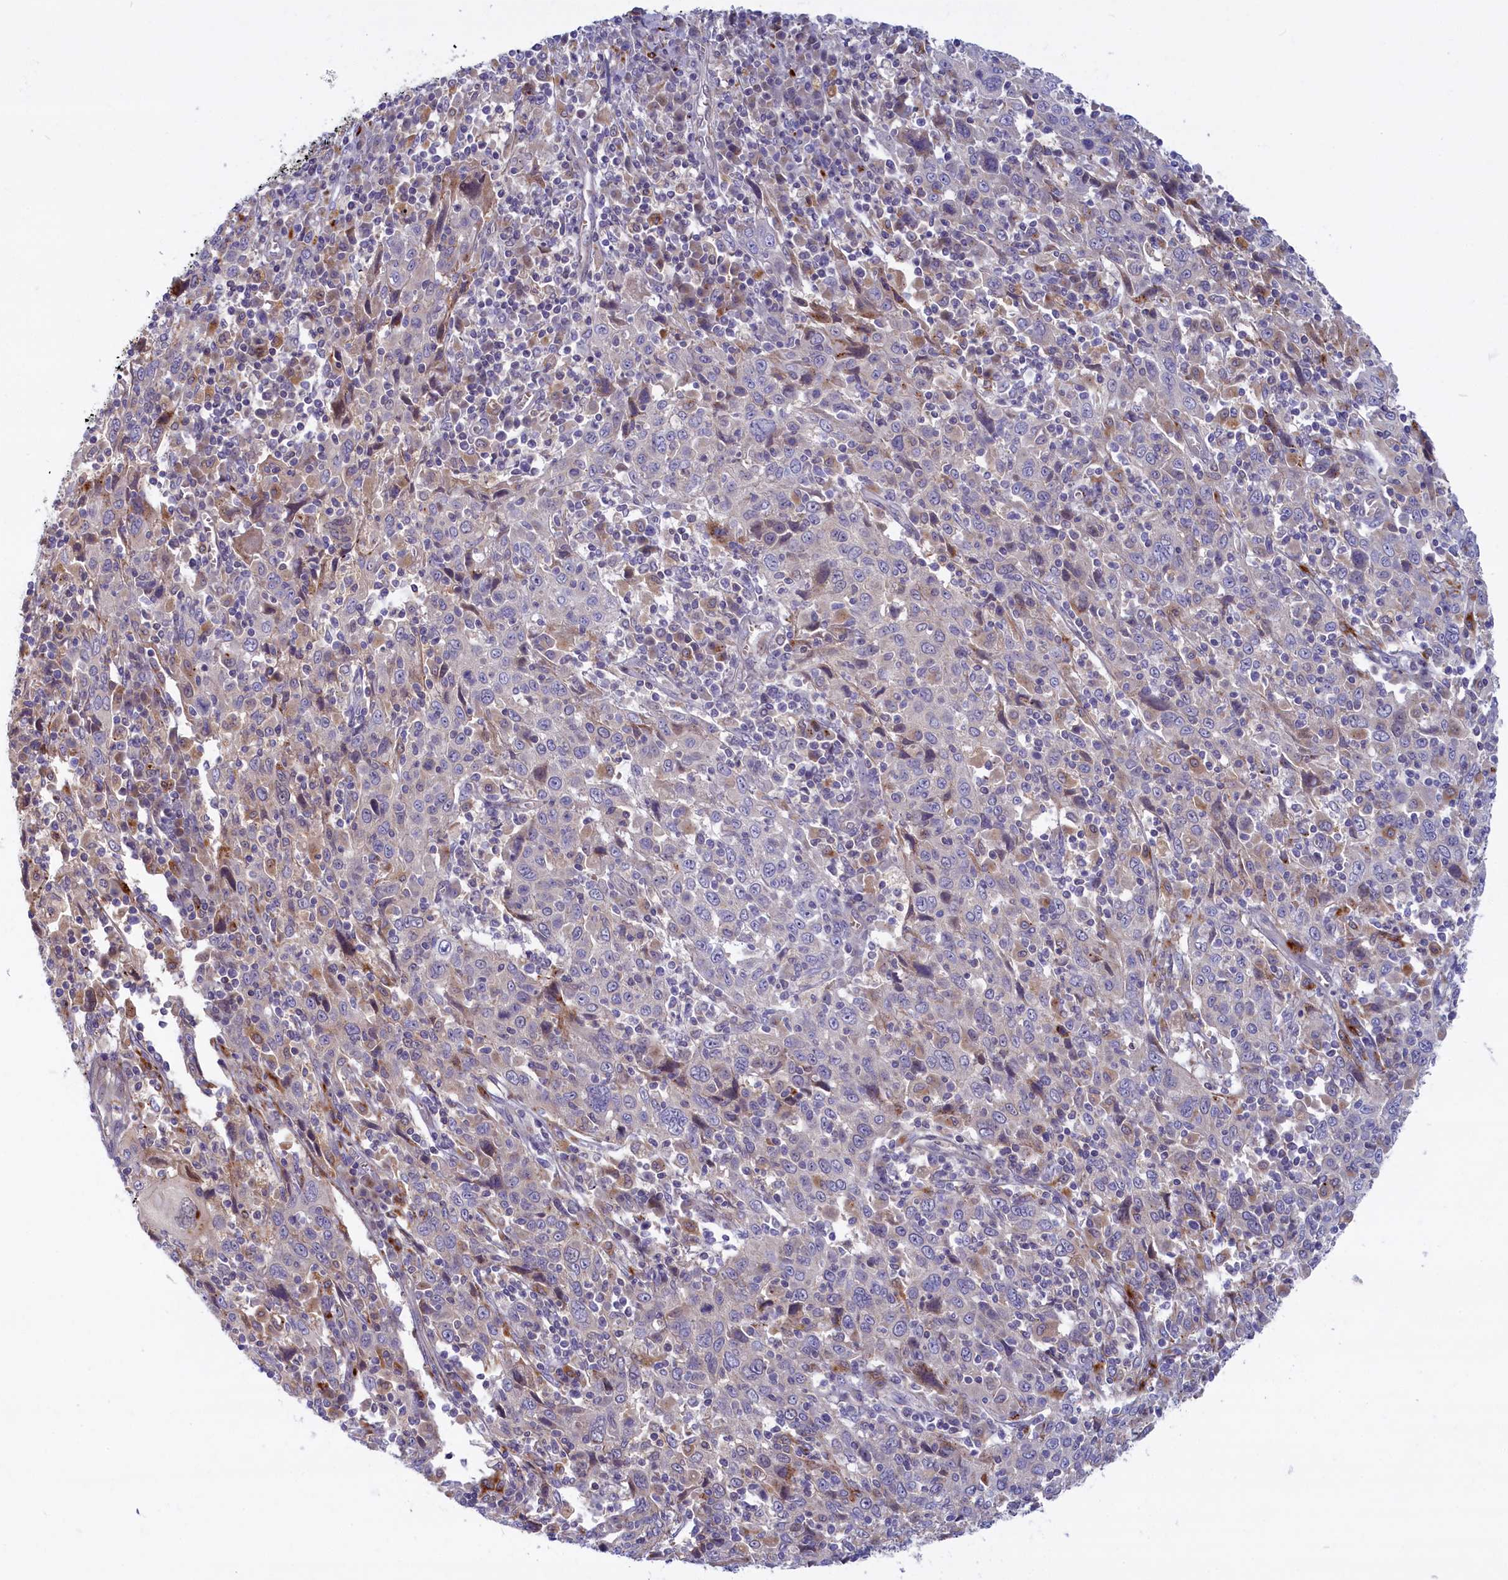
{"staining": {"intensity": "weak", "quantity": "<25%", "location": "cytoplasmic/membranous"}, "tissue": "cervical cancer", "cell_type": "Tumor cells", "image_type": "cancer", "snomed": [{"axis": "morphology", "description": "Squamous cell carcinoma, NOS"}, {"axis": "topography", "description": "Cervix"}], "caption": "IHC micrograph of neoplastic tissue: cervical squamous cell carcinoma stained with DAB exhibits no significant protein expression in tumor cells. (Immunohistochemistry (ihc), brightfield microscopy, high magnification).", "gene": "FCSK", "patient": {"sex": "female", "age": 46}}